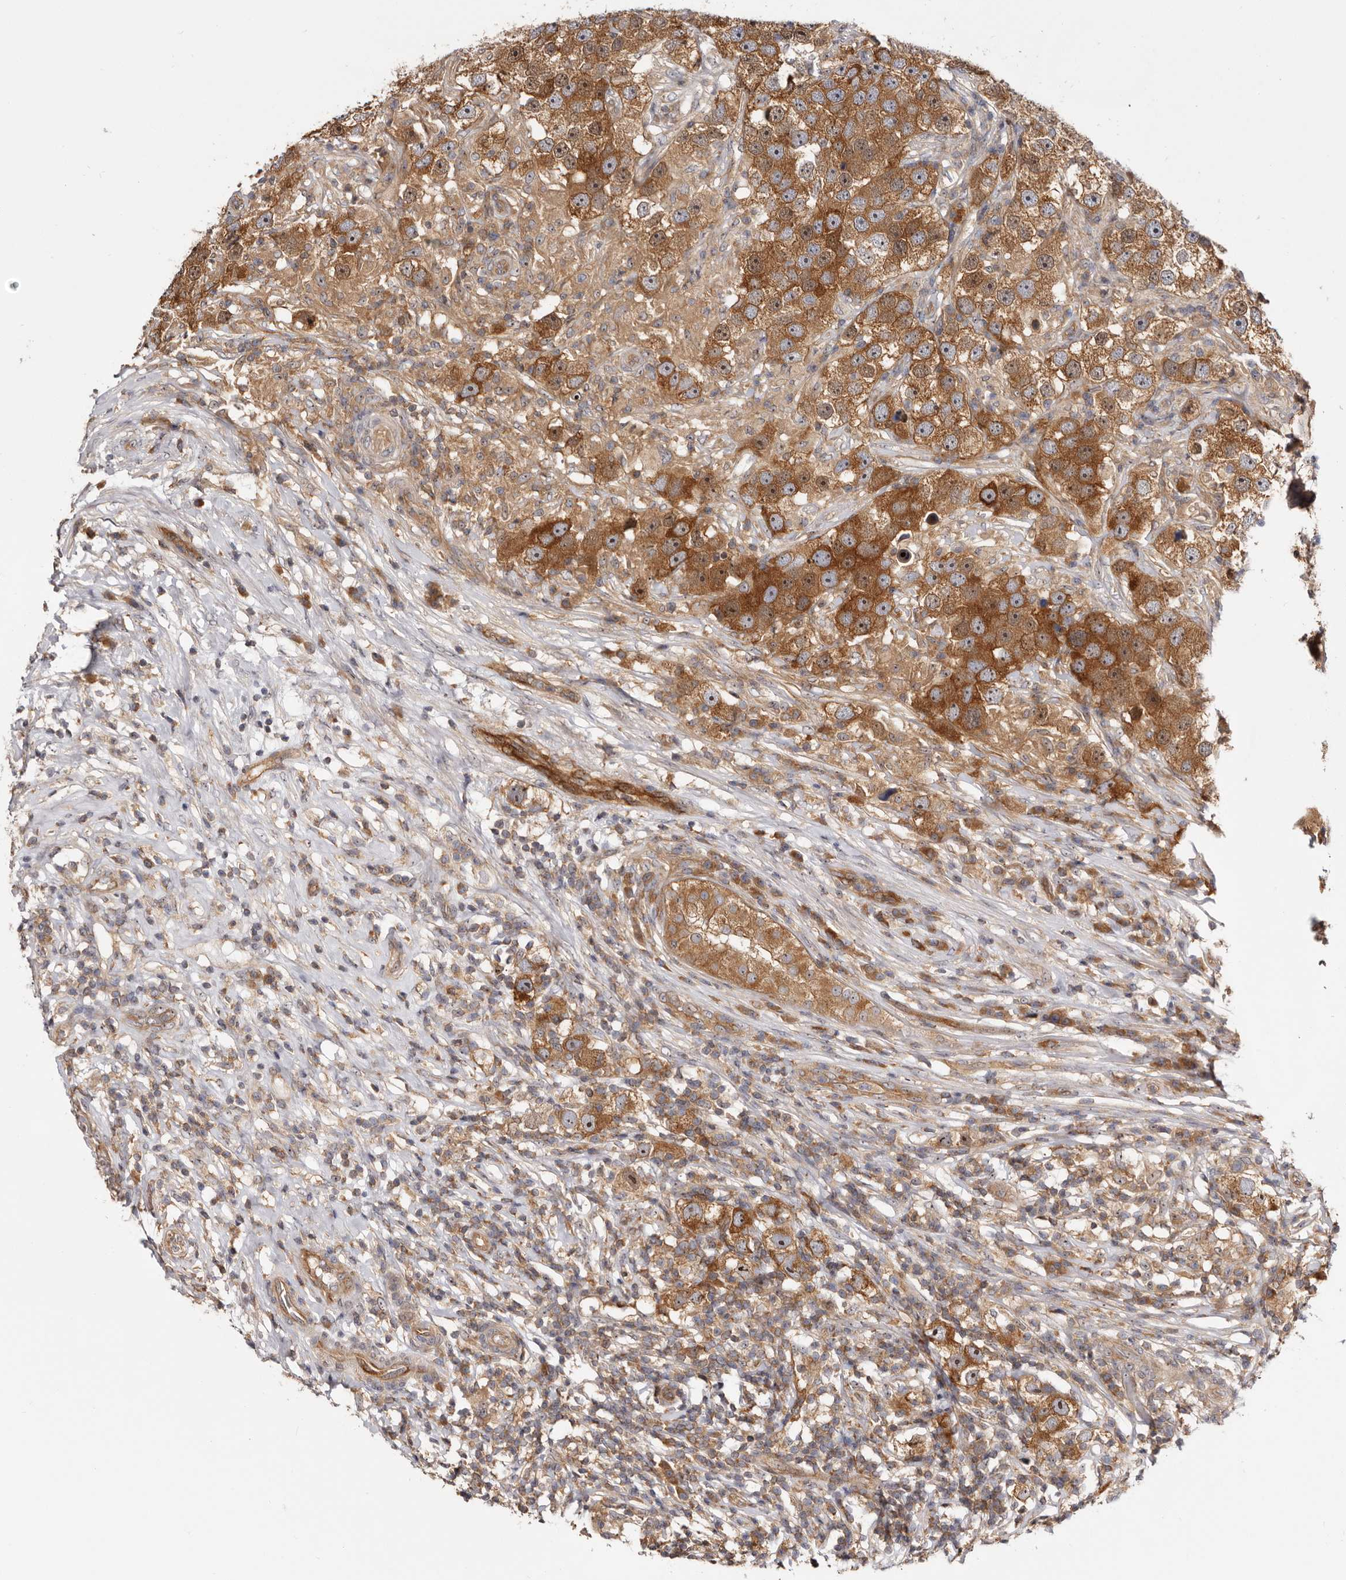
{"staining": {"intensity": "moderate", "quantity": ">75%", "location": "cytoplasmic/membranous,nuclear"}, "tissue": "testis cancer", "cell_type": "Tumor cells", "image_type": "cancer", "snomed": [{"axis": "morphology", "description": "Seminoma, NOS"}, {"axis": "topography", "description": "Testis"}], "caption": "A brown stain shows moderate cytoplasmic/membranous and nuclear positivity of a protein in seminoma (testis) tumor cells.", "gene": "PANK4", "patient": {"sex": "male", "age": 49}}